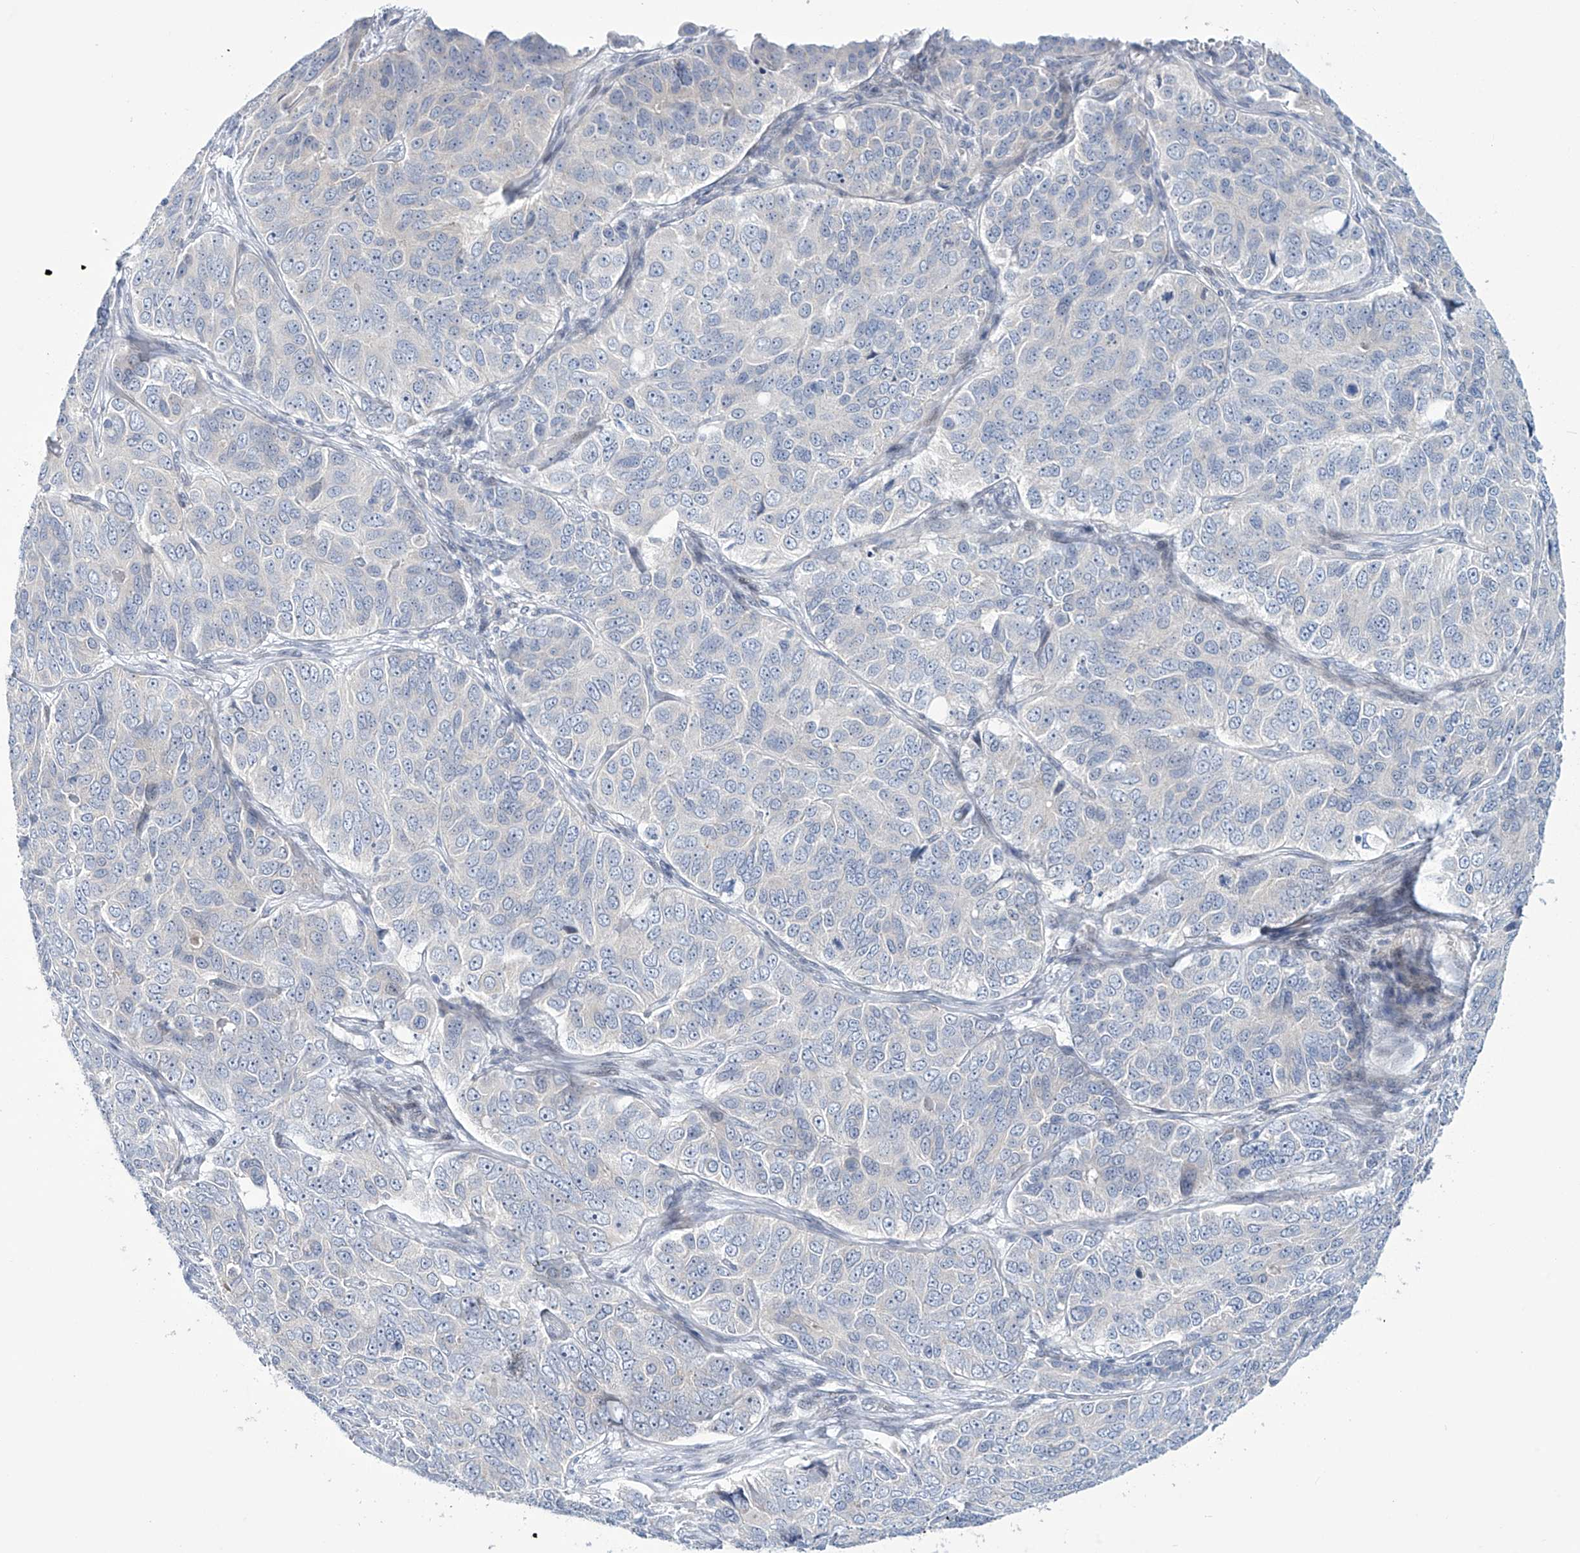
{"staining": {"intensity": "negative", "quantity": "none", "location": "none"}, "tissue": "ovarian cancer", "cell_type": "Tumor cells", "image_type": "cancer", "snomed": [{"axis": "morphology", "description": "Carcinoma, endometroid"}, {"axis": "topography", "description": "Ovary"}], "caption": "DAB immunohistochemical staining of endometroid carcinoma (ovarian) demonstrates no significant expression in tumor cells. (DAB (3,3'-diaminobenzidine) immunohistochemistry, high magnification).", "gene": "TRIM60", "patient": {"sex": "female", "age": 51}}